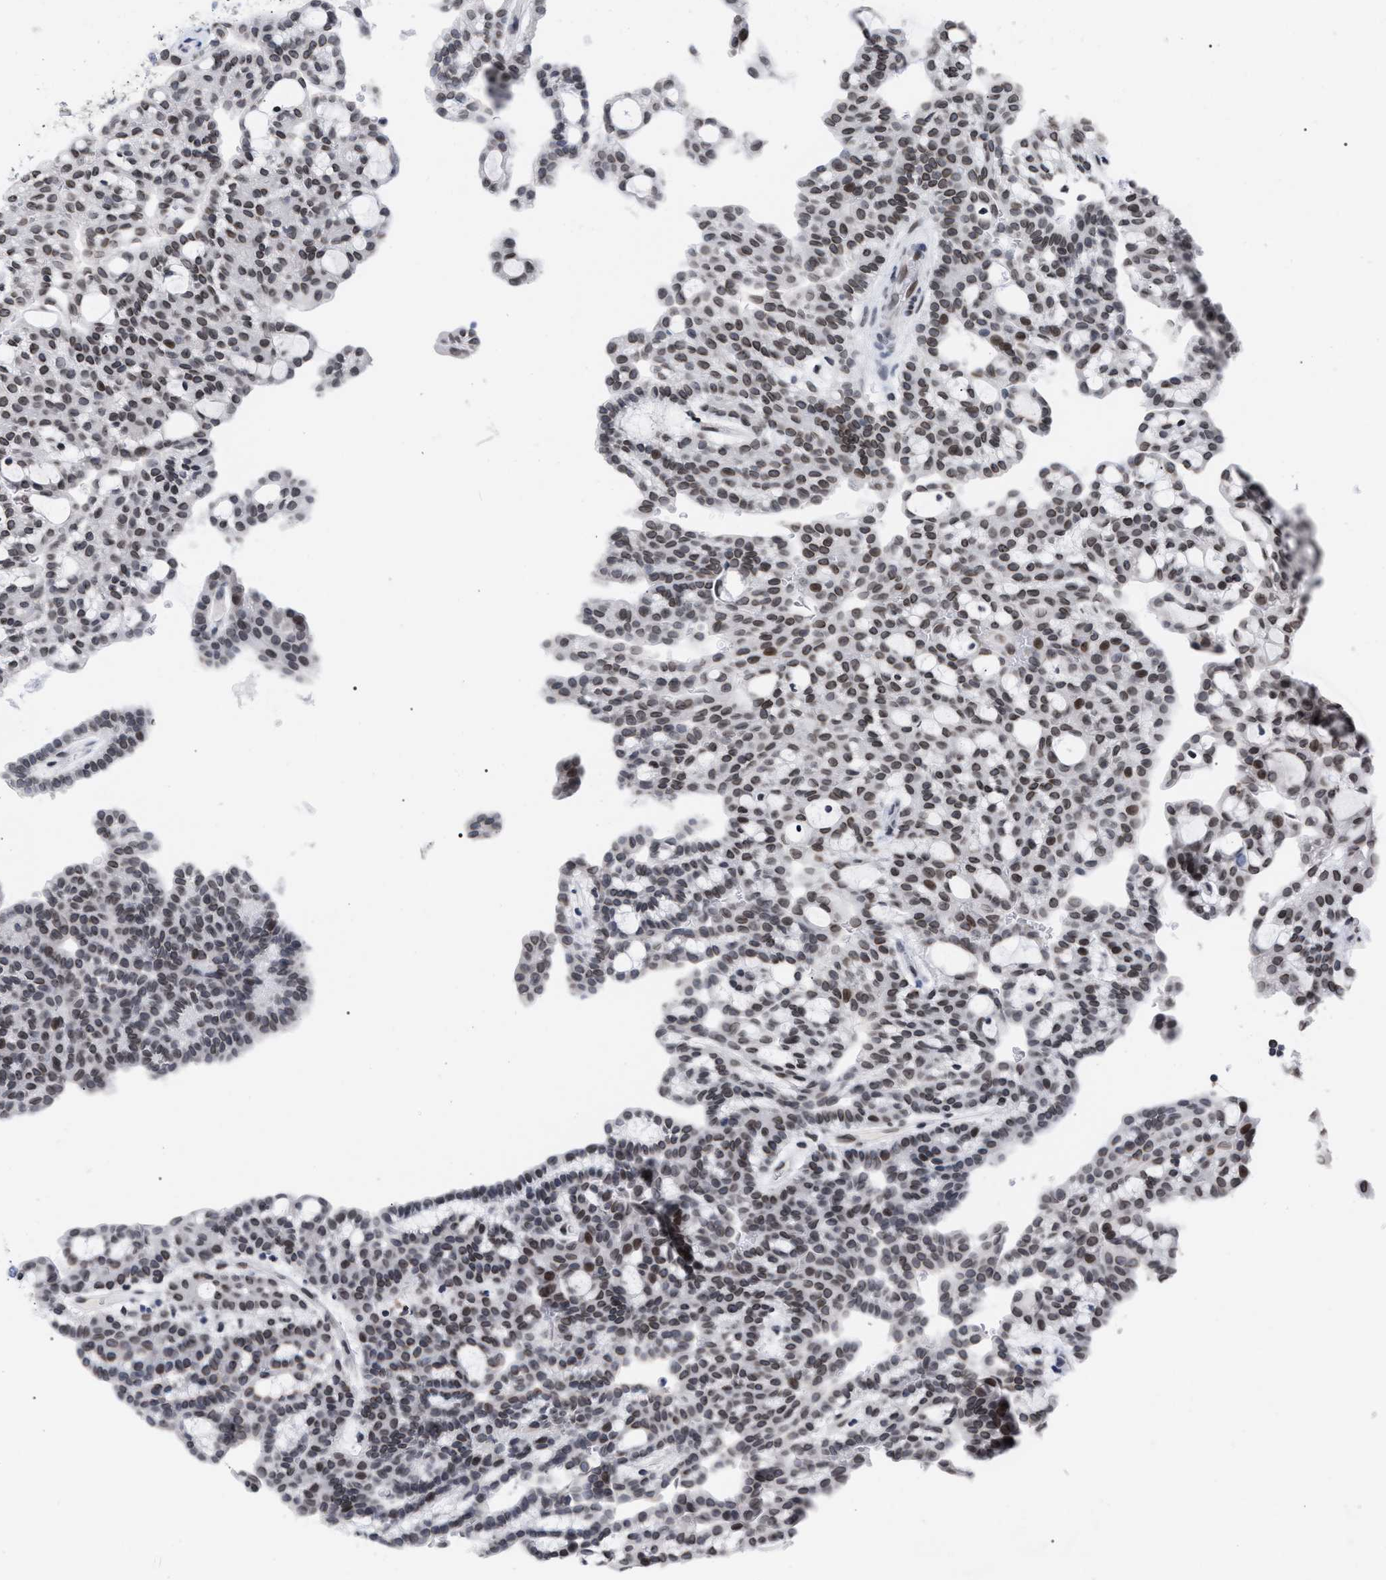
{"staining": {"intensity": "moderate", "quantity": ">75%", "location": "cytoplasmic/membranous,nuclear"}, "tissue": "renal cancer", "cell_type": "Tumor cells", "image_type": "cancer", "snomed": [{"axis": "morphology", "description": "Adenocarcinoma, NOS"}, {"axis": "topography", "description": "Kidney"}], "caption": "DAB (3,3'-diaminobenzidine) immunohistochemical staining of human renal cancer demonstrates moderate cytoplasmic/membranous and nuclear protein expression in about >75% of tumor cells.", "gene": "TPR", "patient": {"sex": "male", "age": 63}}